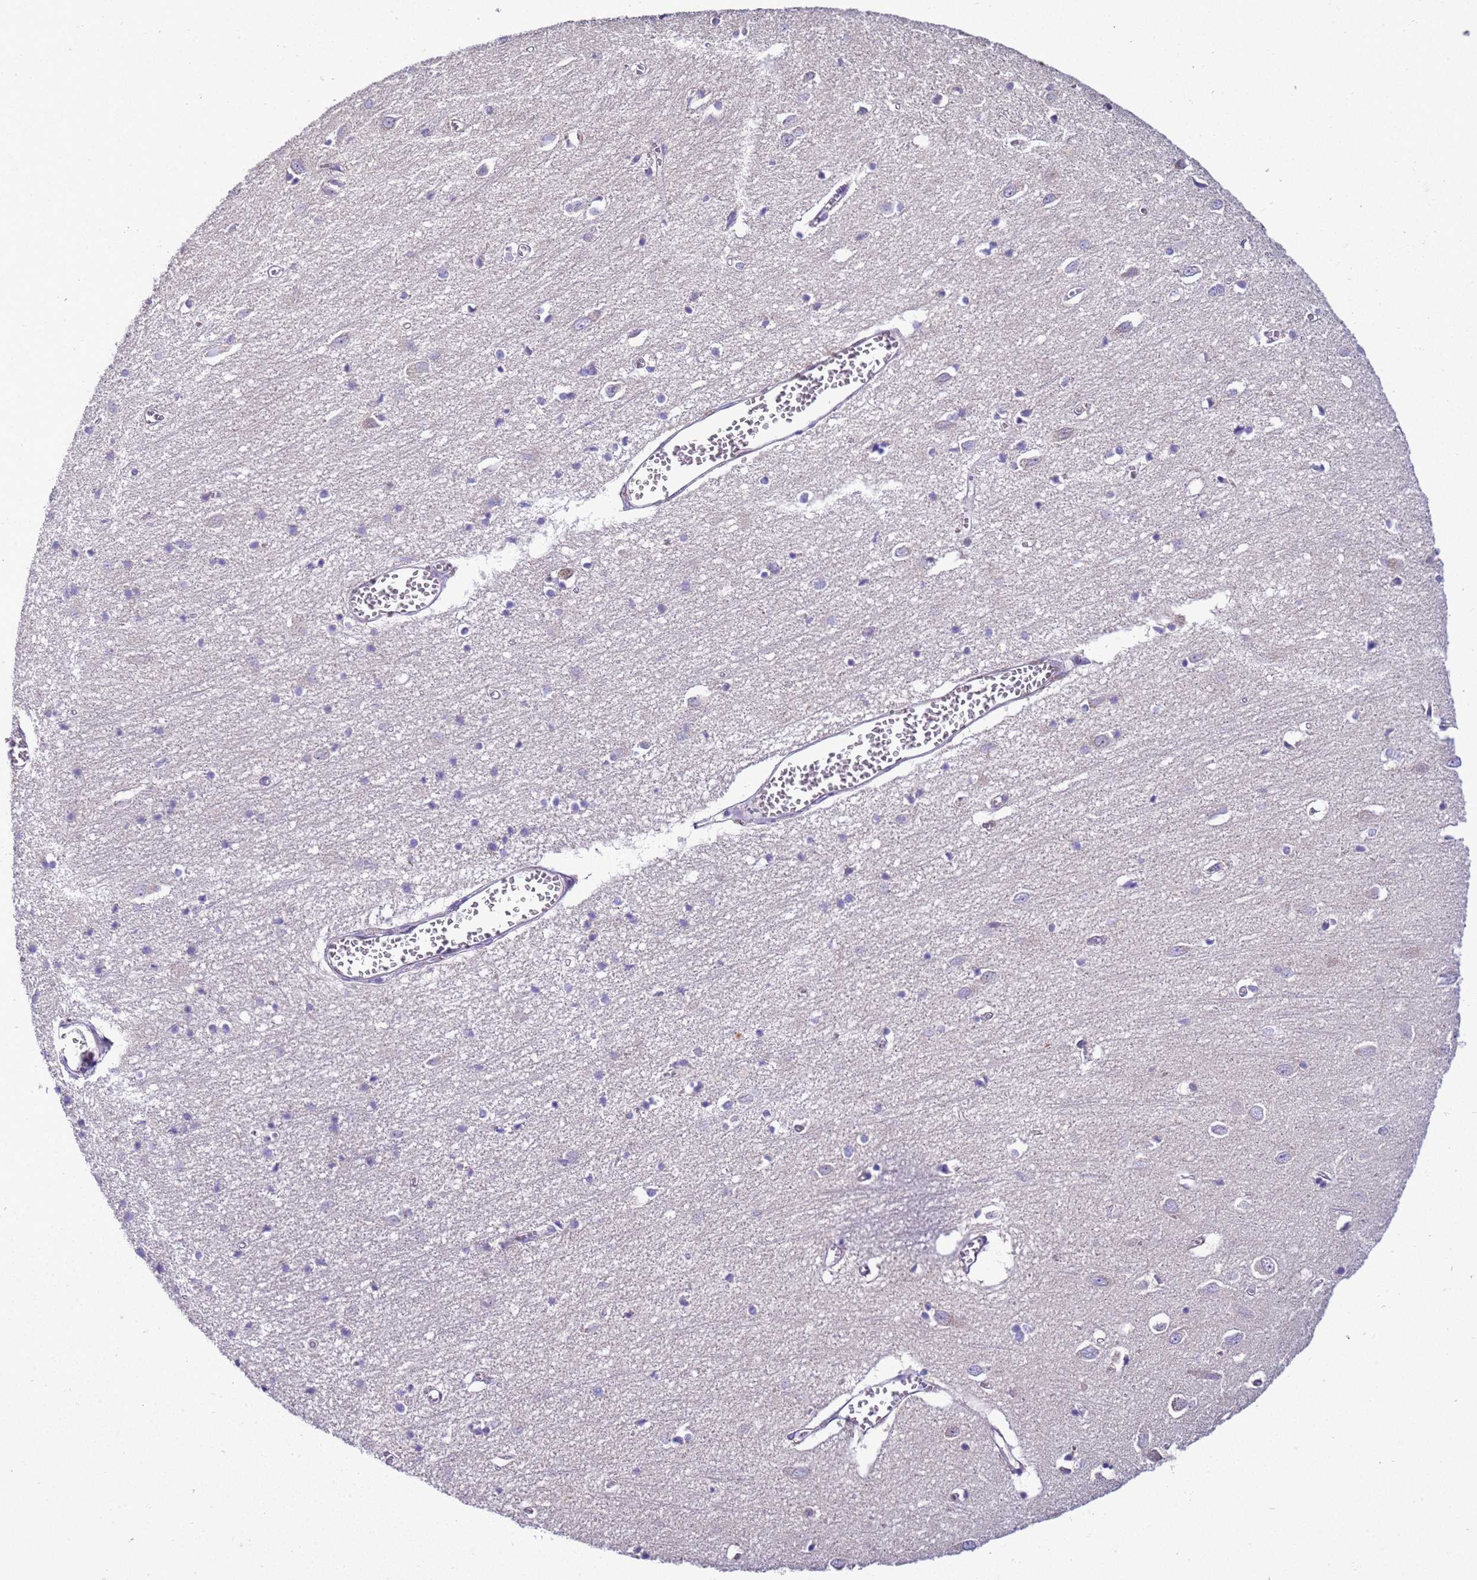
{"staining": {"intensity": "negative", "quantity": "none", "location": "none"}, "tissue": "cerebral cortex", "cell_type": "Endothelial cells", "image_type": "normal", "snomed": [{"axis": "morphology", "description": "Normal tissue, NOS"}, {"axis": "topography", "description": "Cerebral cortex"}], "caption": "The immunohistochemistry (IHC) photomicrograph has no significant positivity in endothelial cells of cerebral cortex. (Immunohistochemistry, brightfield microscopy, high magnification).", "gene": "DDI2", "patient": {"sex": "female", "age": 64}}